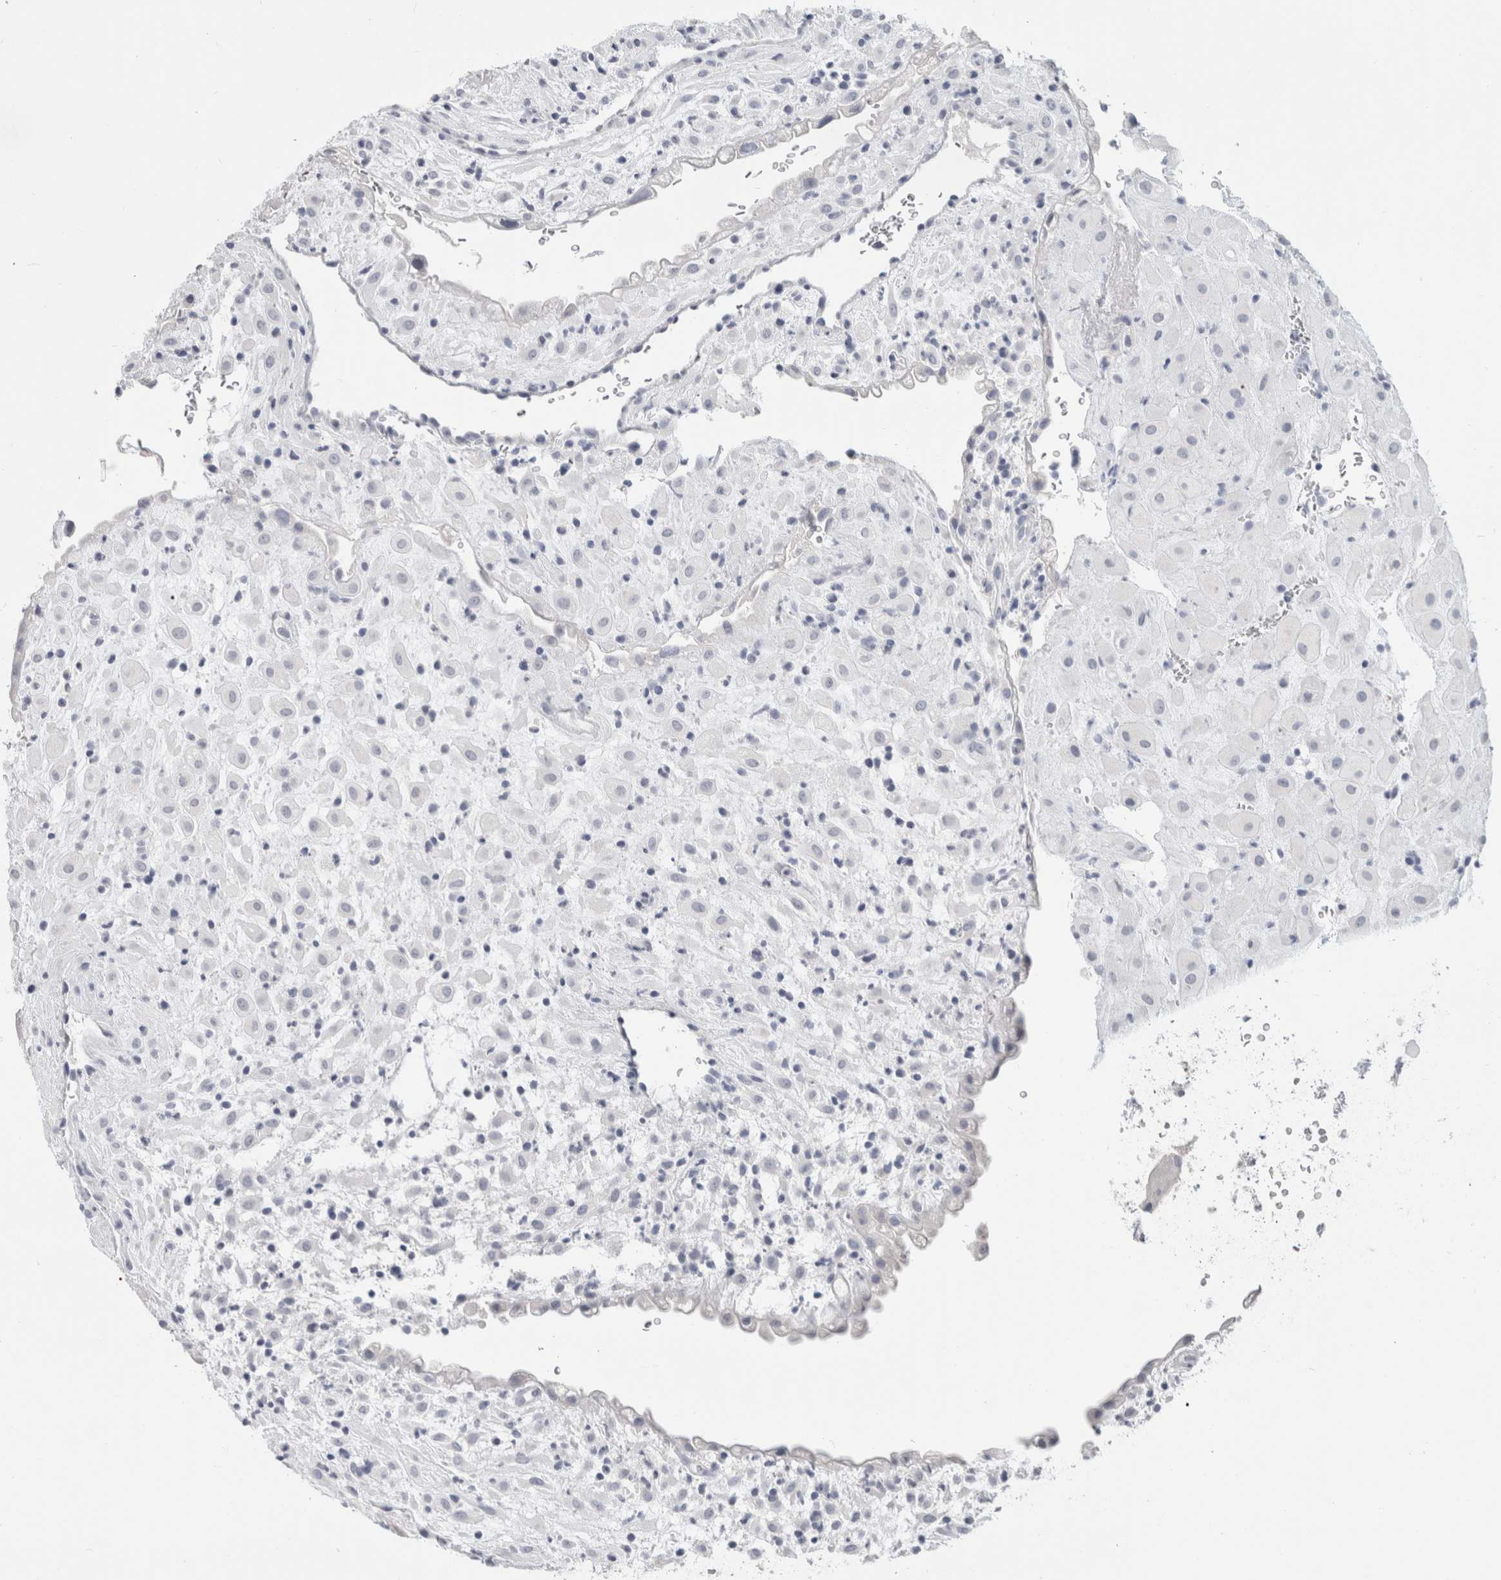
{"staining": {"intensity": "negative", "quantity": "none", "location": "none"}, "tissue": "placenta", "cell_type": "Decidual cells", "image_type": "normal", "snomed": [{"axis": "morphology", "description": "Normal tissue, NOS"}, {"axis": "topography", "description": "Placenta"}], "caption": "DAB immunohistochemical staining of unremarkable human placenta demonstrates no significant staining in decidual cells. (DAB (3,3'-diaminobenzidine) immunohistochemistry (IHC) with hematoxylin counter stain).", "gene": "SLC6A1", "patient": {"sex": "female", "age": 35}}